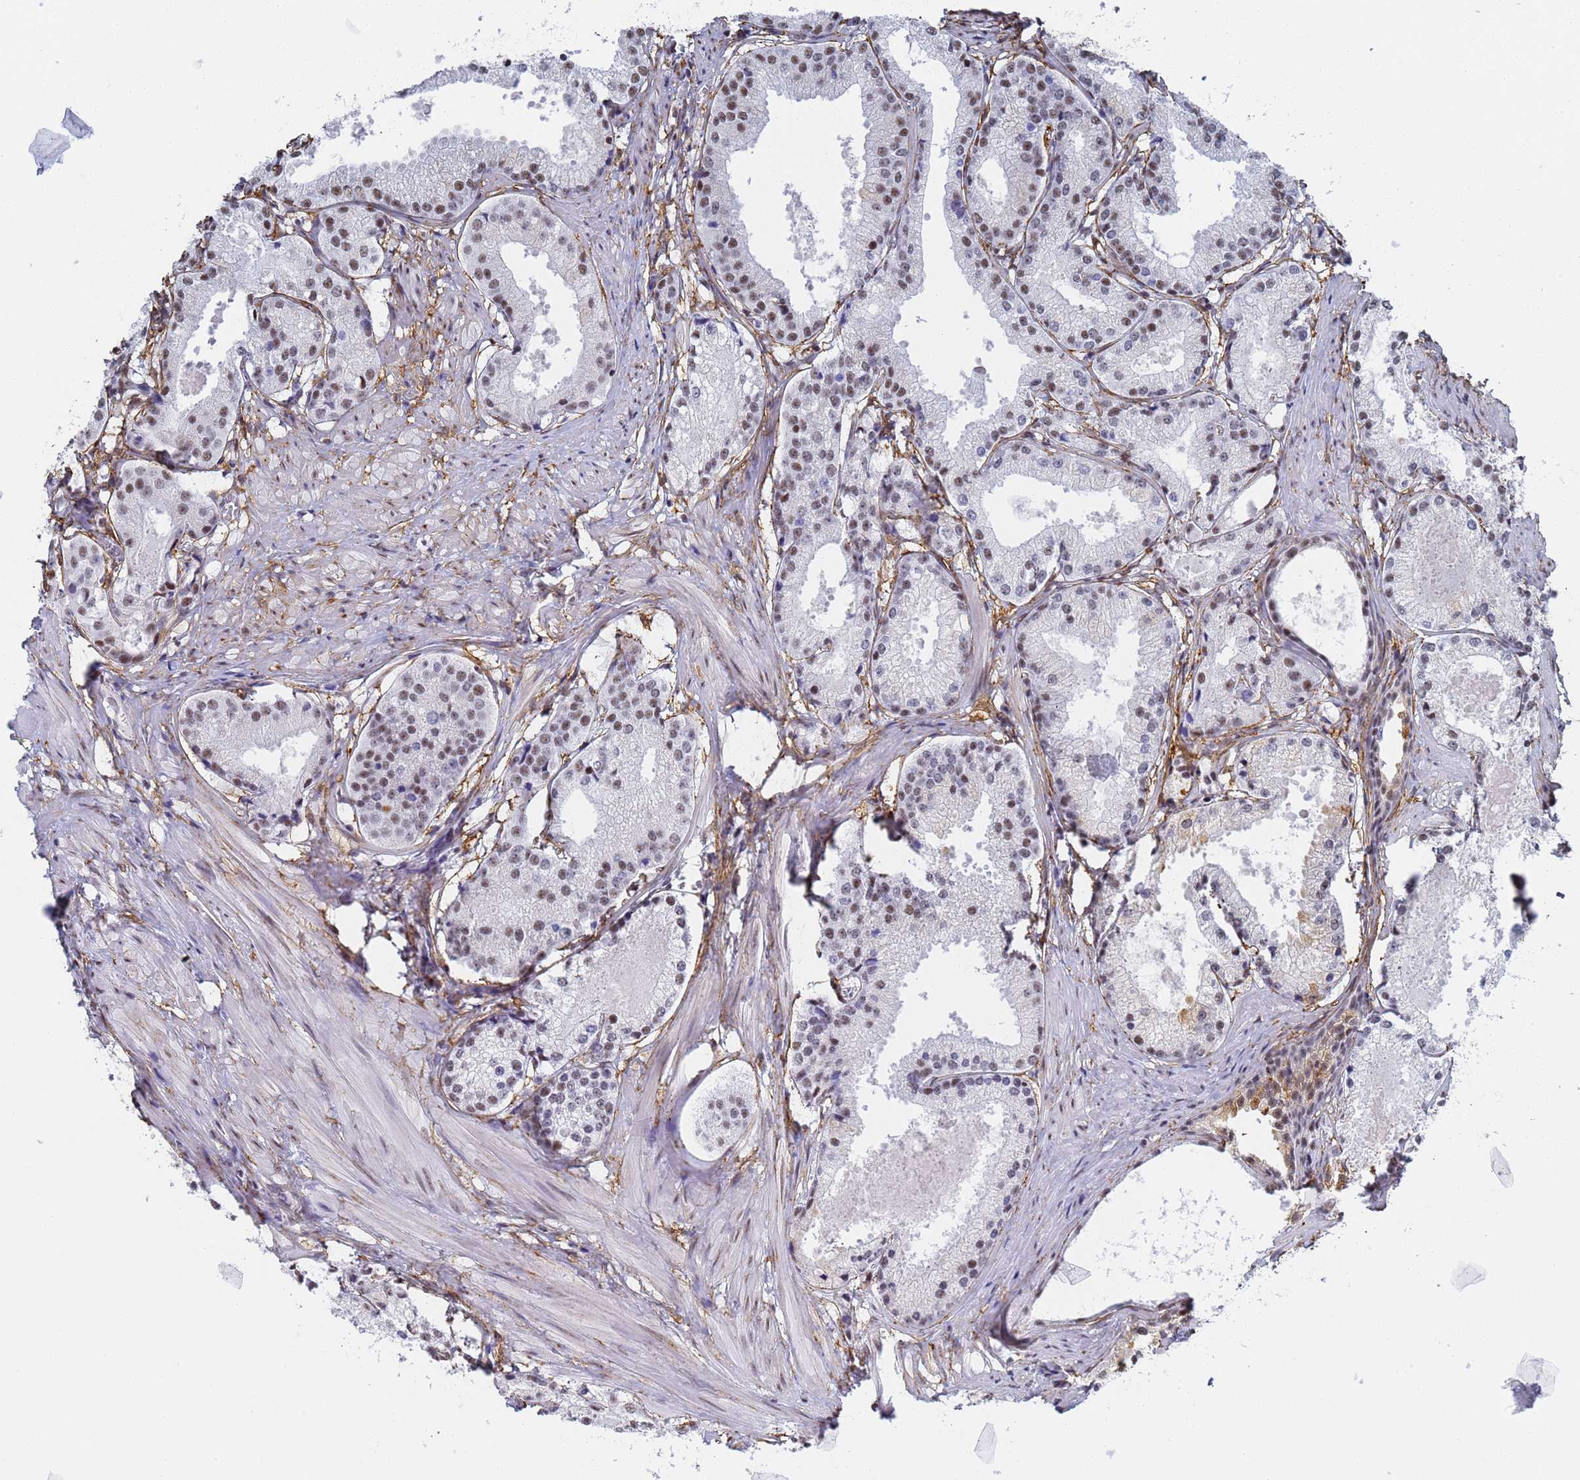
{"staining": {"intensity": "moderate", "quantity": "25%-75%", "location": "nuclear"}, "tissue": "prostate cancer", "cell_type": "Tumor cells", "image_type": "cancer", "snomed": [{"axis": "morphology", "description": "Adenocarcinoma, Low grade"}, {"axis": "topography", "description": "Prostate"}], "caption": "An image of human prostate cancer (adenocarcinoma (low-grade)) stained for a protein shows moderate nuclear brown staining in tumor cells. The staining is performed using DAB brown chromogen to label protein expression. The nuclei are counter-stained blue using hematoxylin.", "gene": "PRRT4", "patient": {"sex": "male", "age": 57}}